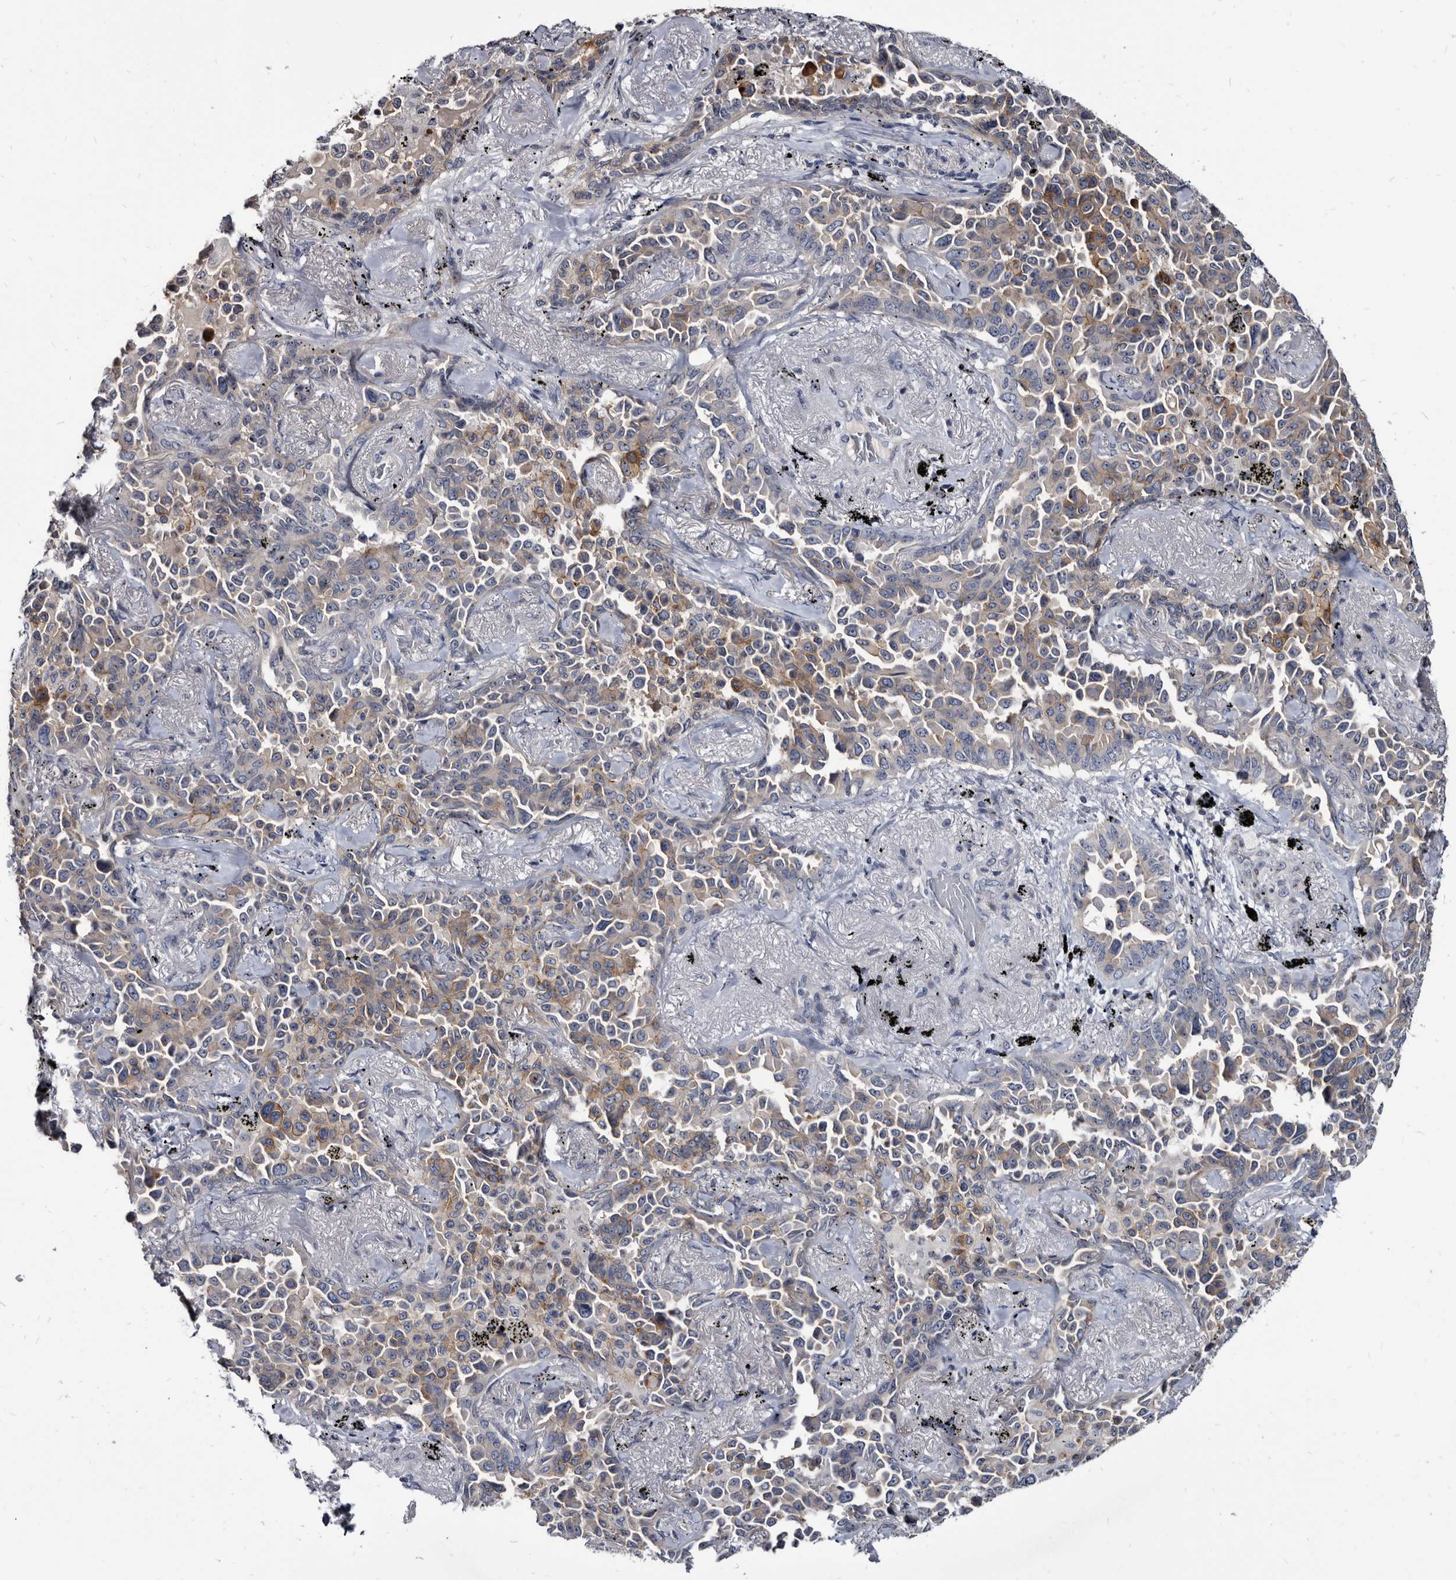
{"staining": {"intensity": "moderate", "quantity": "25%-75%", "location": "cytoplasmic/membranous"}, "tissue": "lung cancer", "cell_type": "Tumor cells", "image_type": "cancer", "snomed": [{"axis": "morphology", "description": "Adenocarcinoma, NOS"}, {"axis": "topography", "description": "Lung"}], "caption": "A histopathology image showing moderate cytoplasmic/membranous staining in approximately 25%-75% of tumor cells in lung adenocarcinoma, as visualized by brown immunohistochemical staining.", "gene": "PRSS8", "patient": {"sex": "female", "age": 67}}